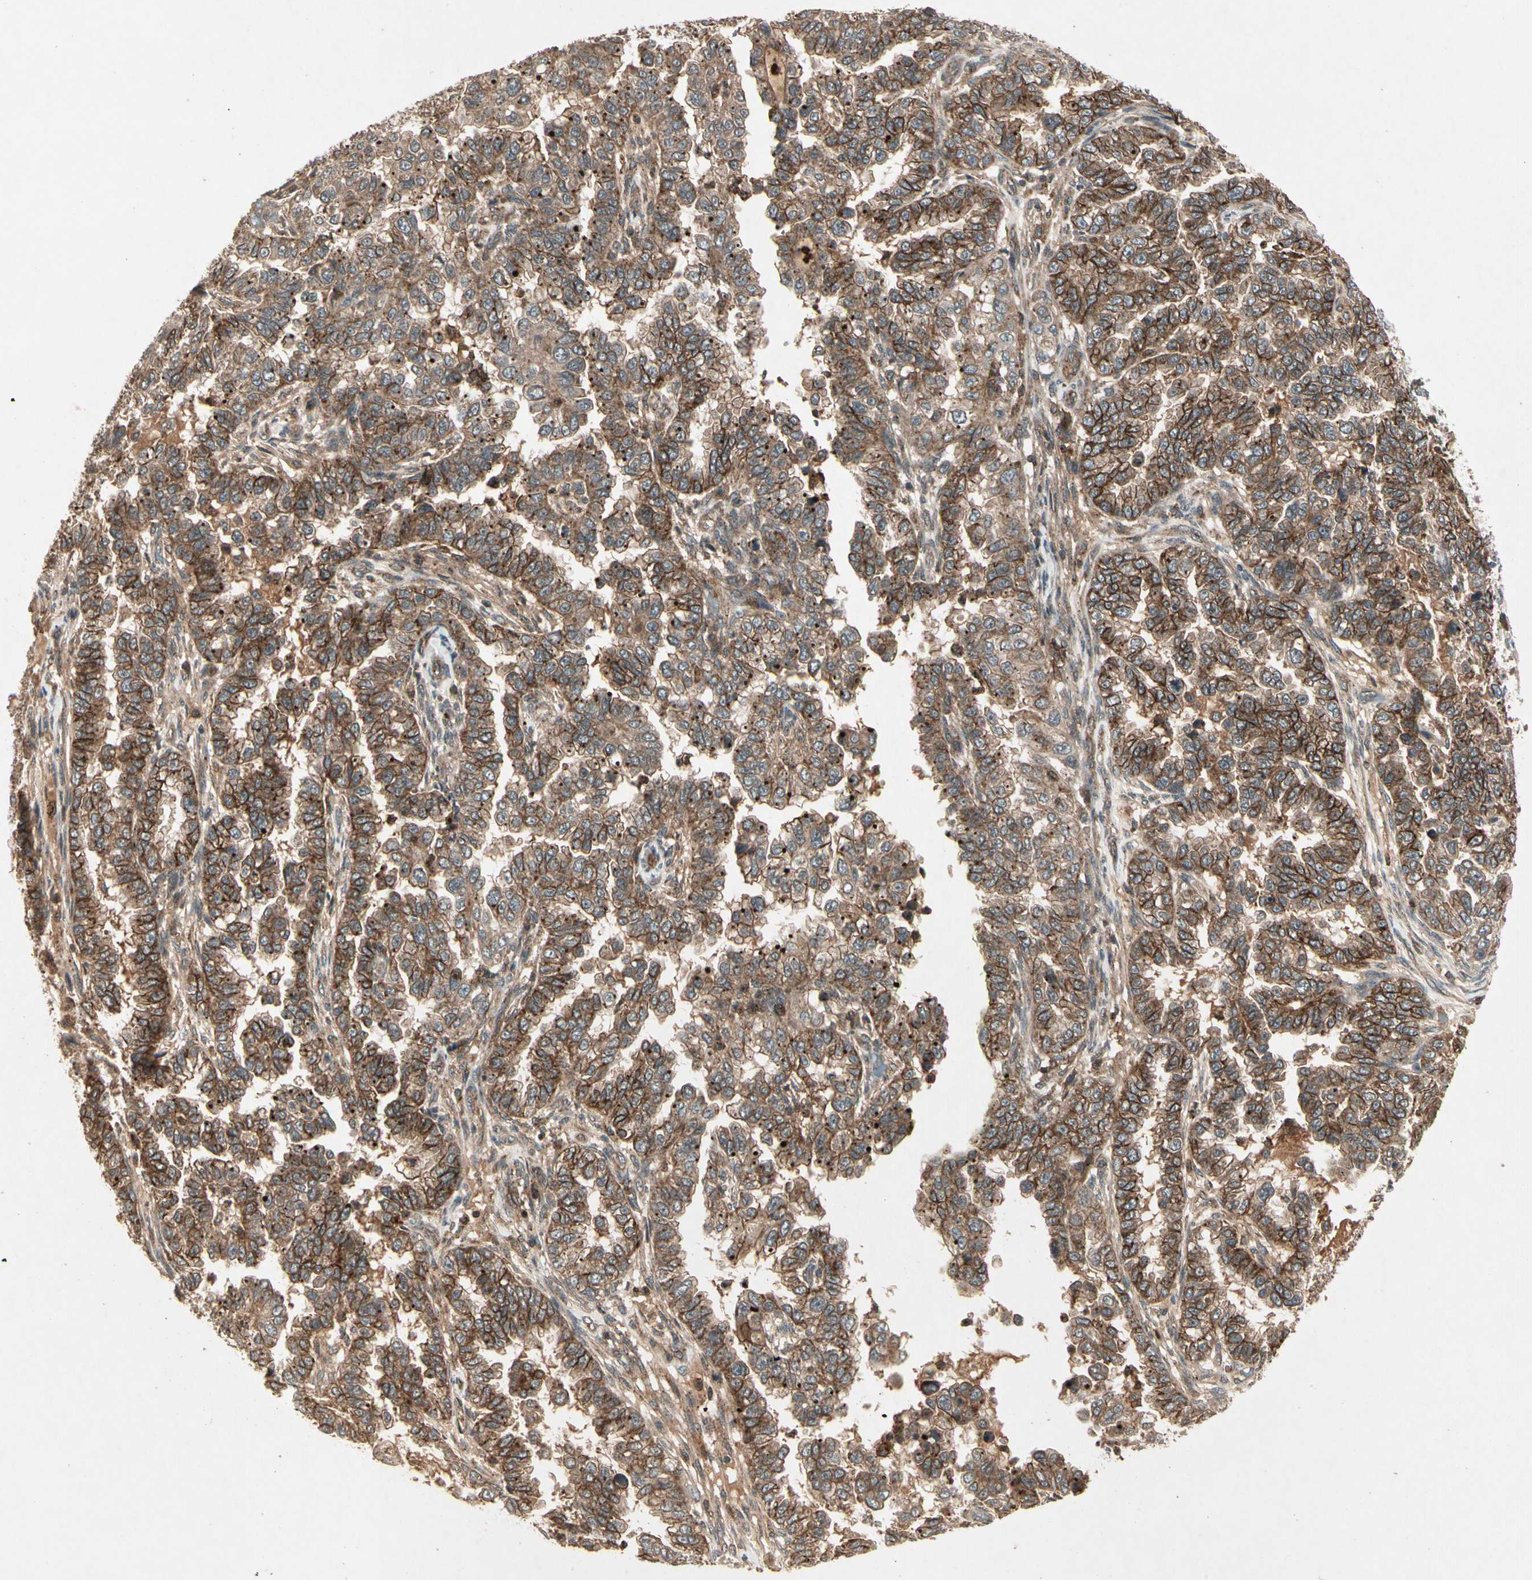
{"staining": {"intensity": "strong", "quantity": ">75%", "location": "cytoplasmic/membranous"}, "tissue": "endometrial cancer", "cell_type": "Tumor cells", "image_type": "cancer", "snomed": [{"axis": "morphology", "description": "Adenocarcinoma, NOS"}, {"axis": "topography", "description": "Endometrium"}], "caption": "Endometrial cancer tissue shows strong cytoplasmic/membranous positivity in about >75% of tumor cells (DAB IHC with brightfield microscopy, high magnification).", "gene": "FLOT1", "patient": {"sex": "female", "age": 85}}